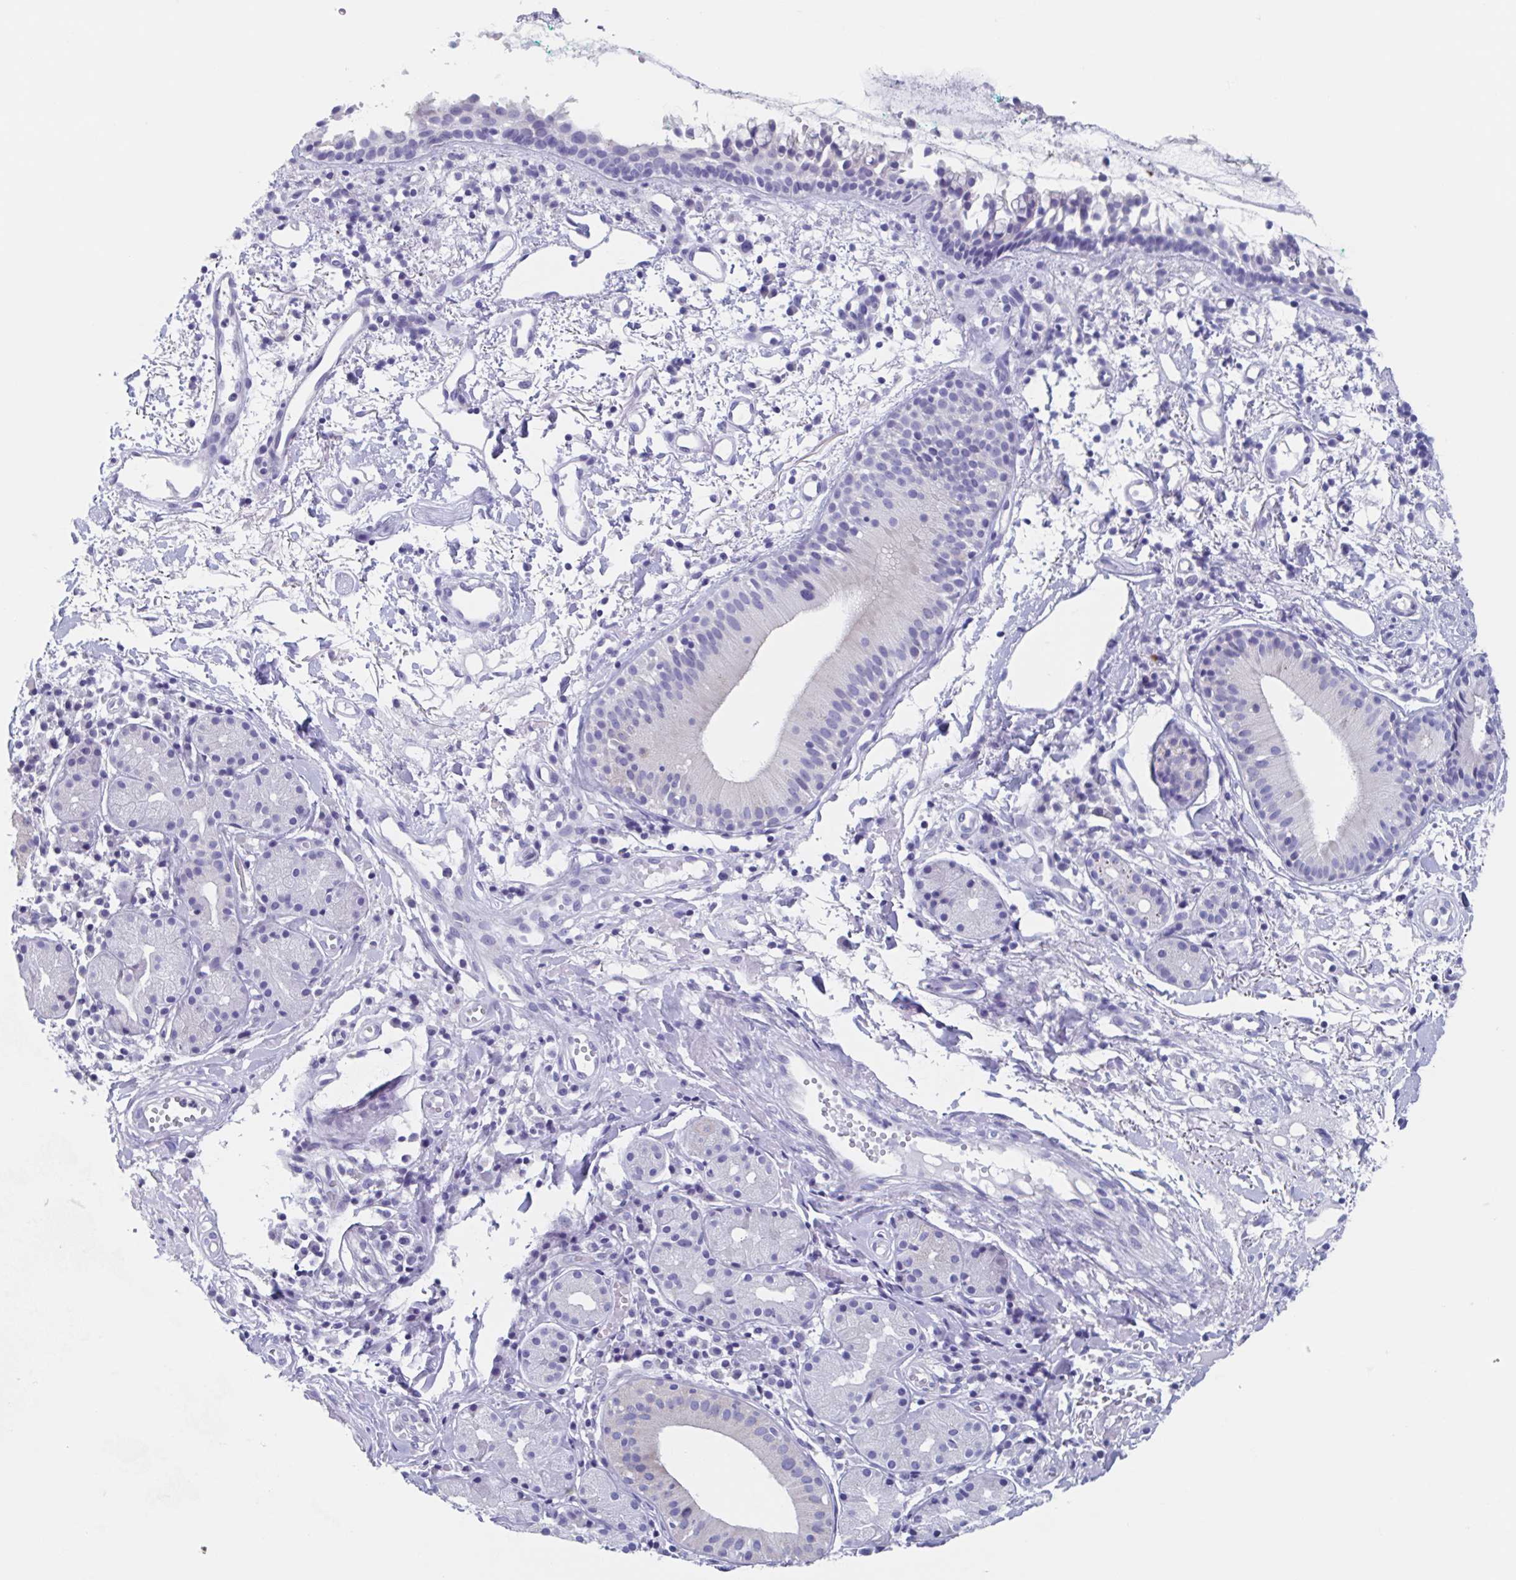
{"staining": {"intensity": "weak", "quantity": "<25%", "location": "cytoplasmic/membranous"}, "tissue": "nasopharynx", "cell_type": "Respiratory epithelial cells", "image_type": "normal", "snomed": [{"axis": "morphology", "description": "Normal tissue, NOS"}, {"axis": "morphology", "description": "Basal cell carcinoma"}, {"axis": "topography", "description": "Cartilage tissue"}, {"axis": "topography", "description": "Nasopharynx"}, {"axis": "topography", "description": "Oral tissue"}], "caption": "Immunohistochemical staining of unremarkable nasopharynx shows no significant staining in respiratory epithelial cells. (Immunohistochemistry, brightfield microscopy, high magnification).", "gene": "SHCBP1L", "patient": {"sex": "female", "age": 77}}